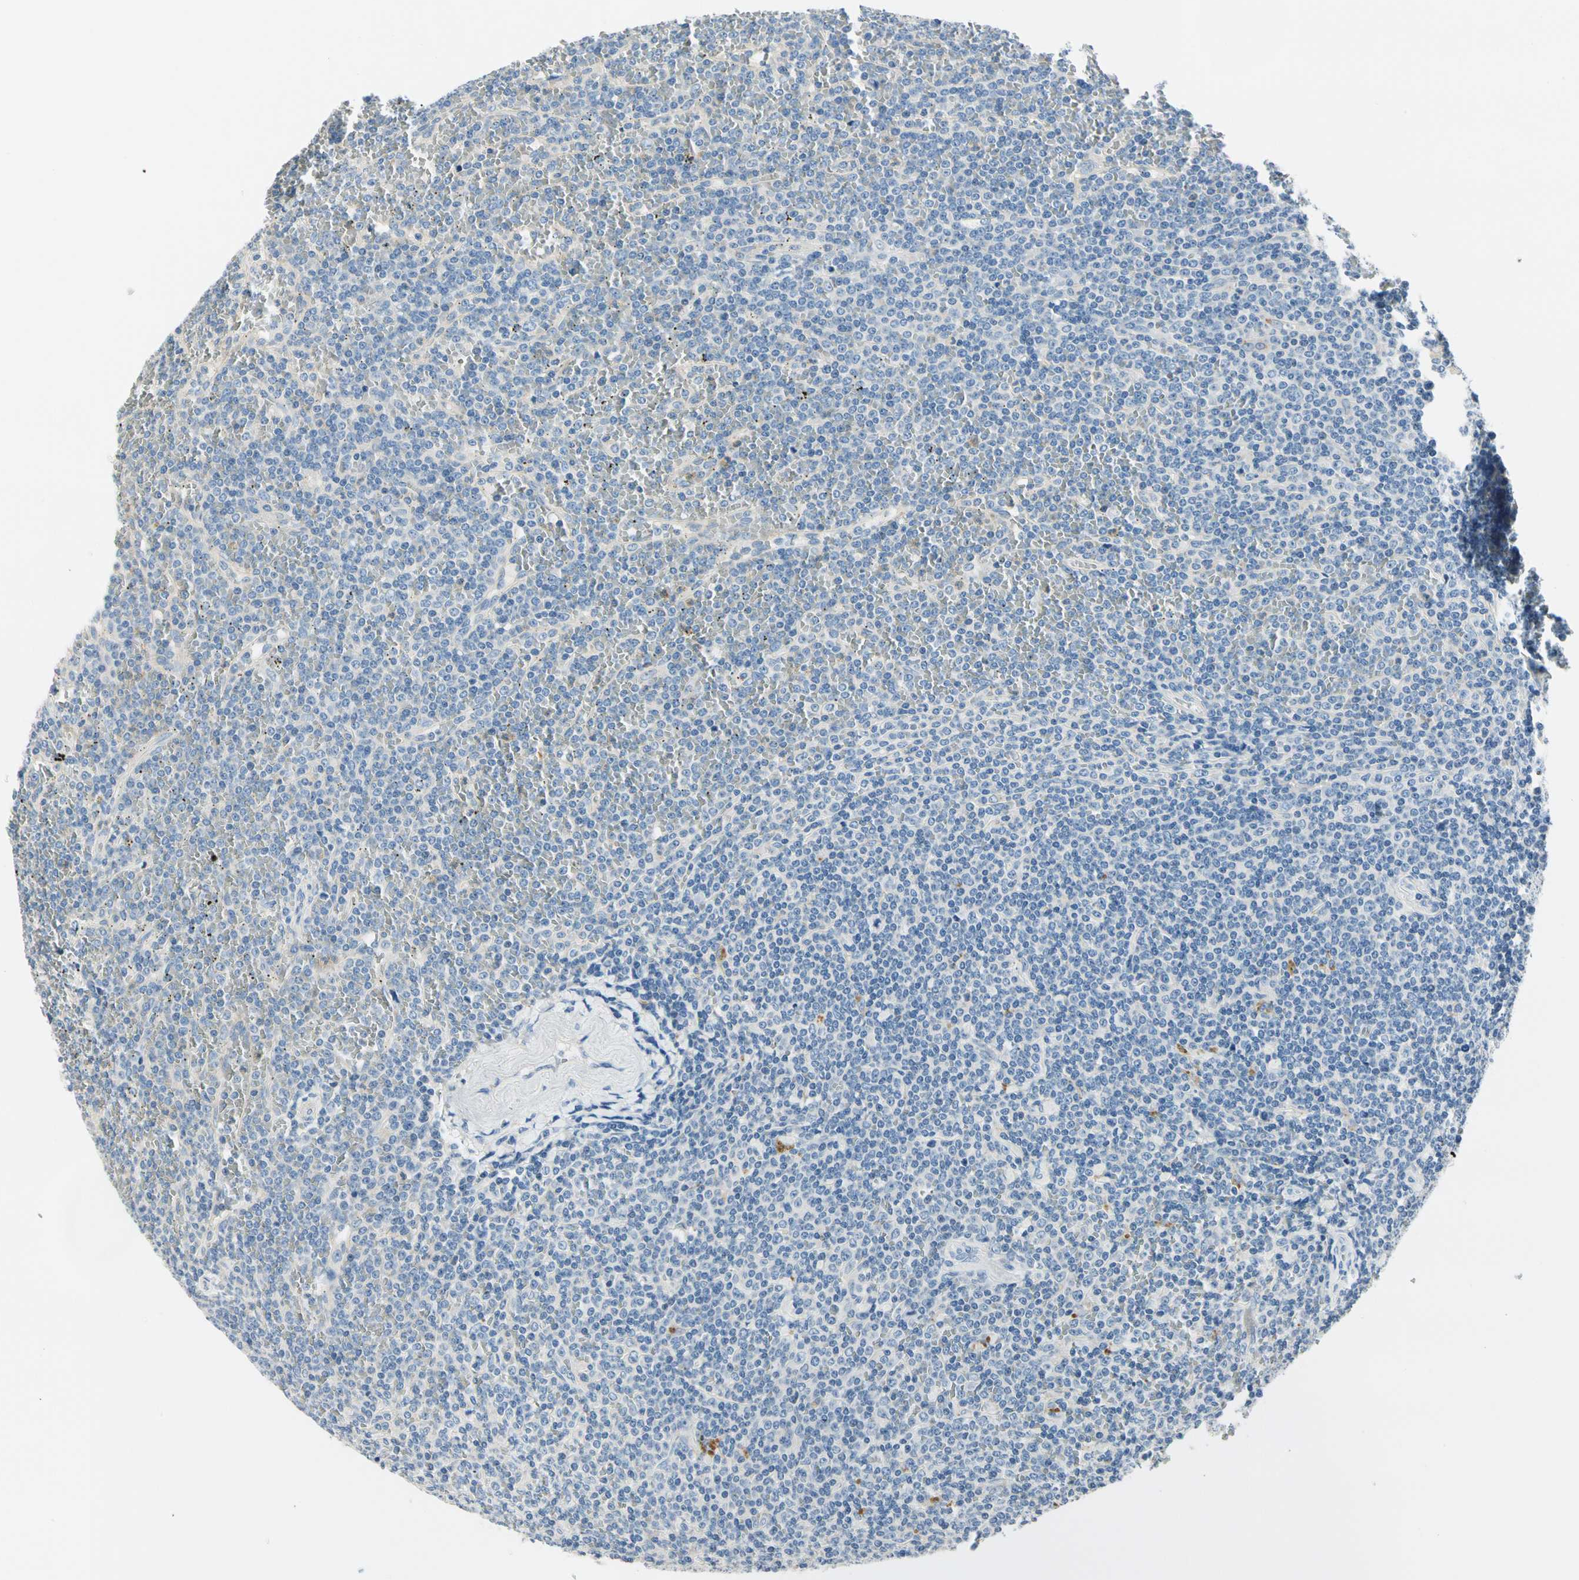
{"staining": {"intensity": "negative", "quantity": "none", "location": "none"}, "tissue": "lymphoma", "cell_type": "Tumor cells", "image_type": "cancer", "snomed": [{"axis": "morphology", "description": "Malignant lymphoma, non-Hodgkin's type, Low grade"}, {"axis": "topography", "description": "Spleen"}], "caption": "This is a image of immunohistochemistry staining of malignant lymphoma, non-Hodgkin's type (low-grade), which shows no positivity in tumor cells.", "gene": "TGFBR3", "patient": {"sex": "female", "age": 19}}